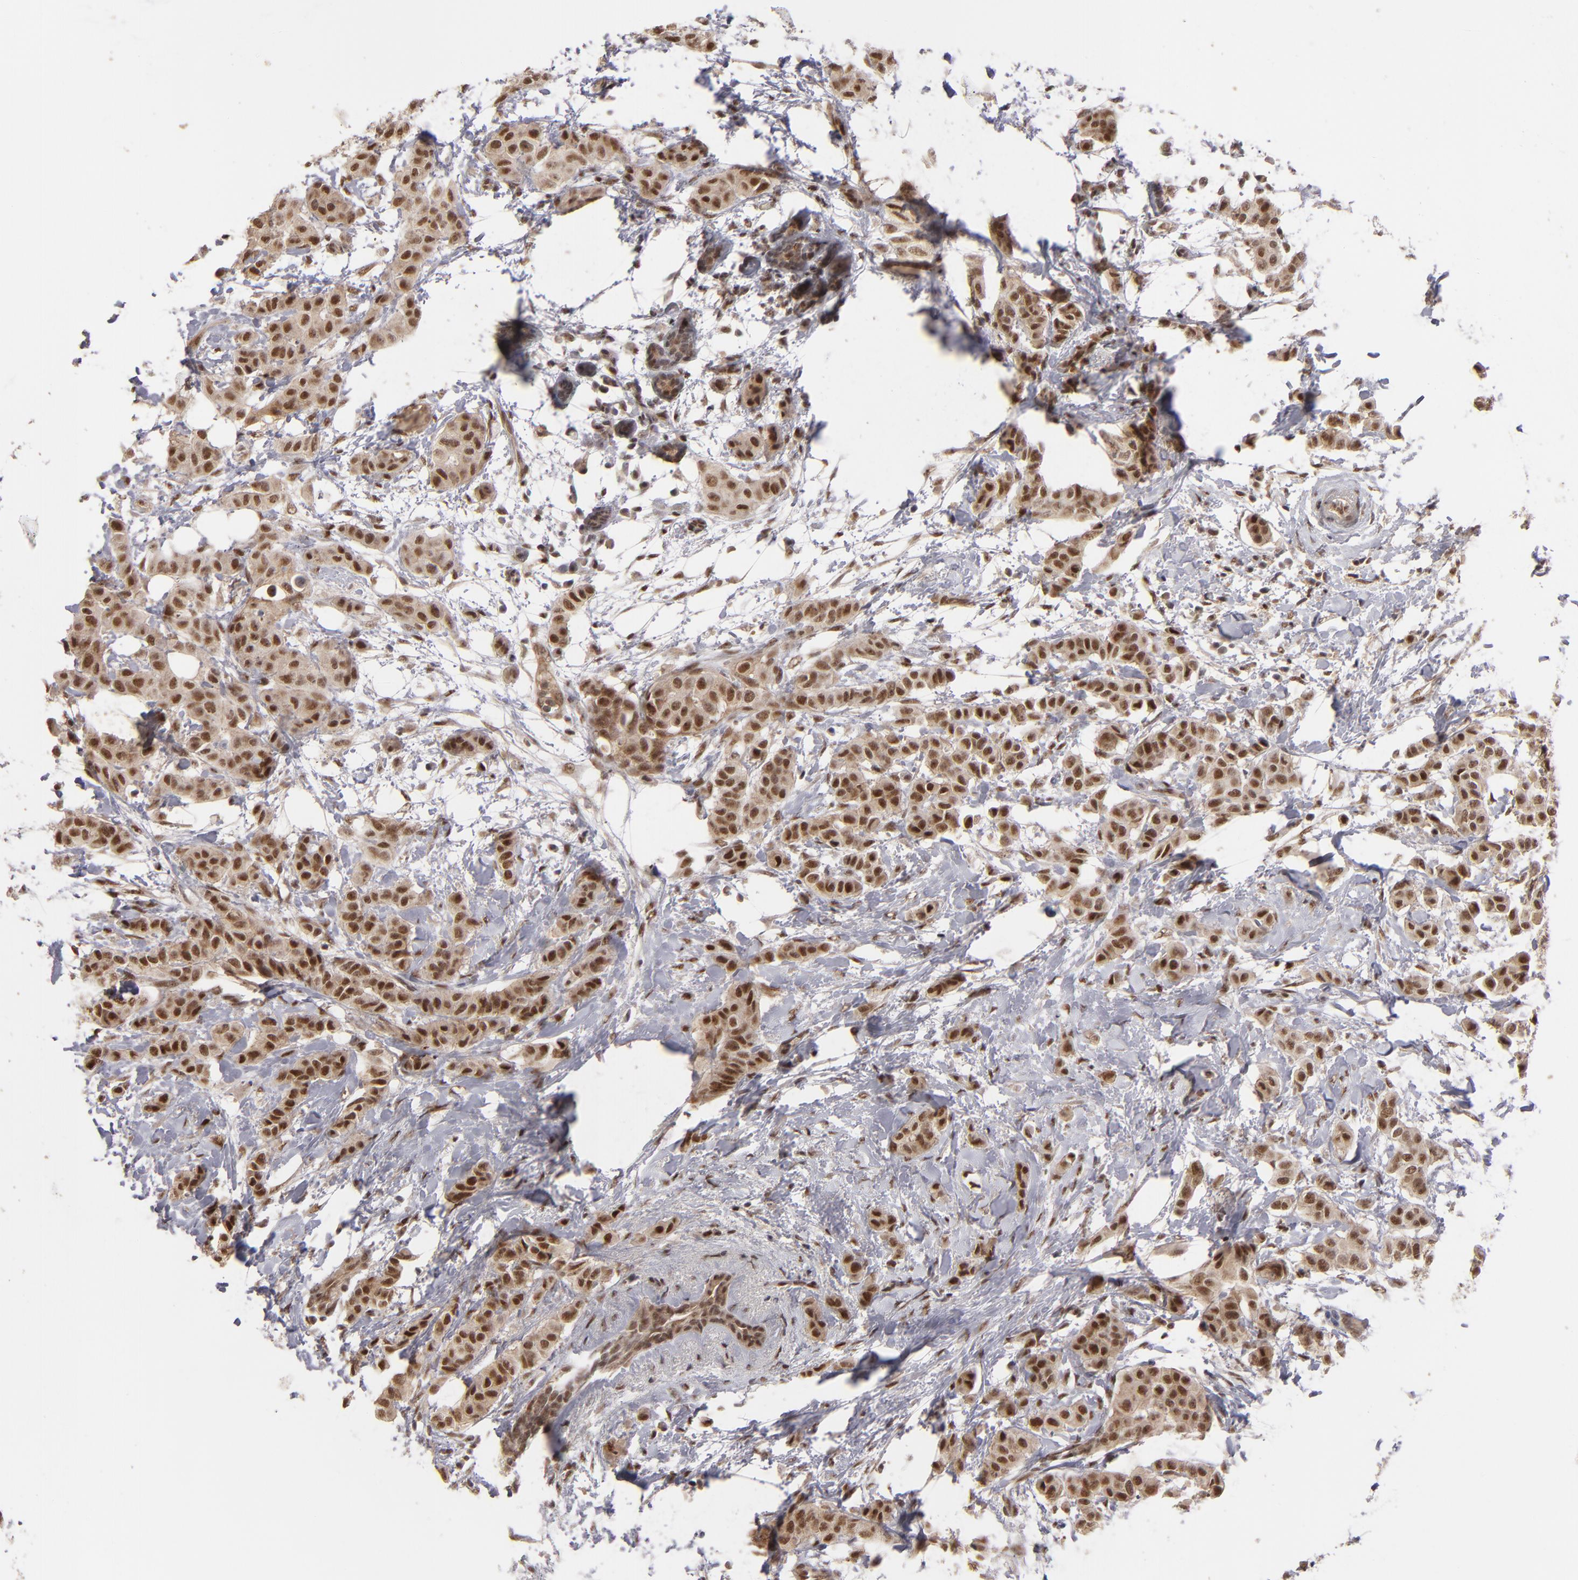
{"staining": {"intensity": "moderate", "quantity": ">75%", "location": "nuclear"}, "tissue": "breast cancer", "cell_type": "Tumor cells", "image_type": "cancer", "snomed": [{"axis": "morphology", "description": "Duct carcinoma"}, {"axis": "topography", "description": "Breast"}], "caption": "Moderate nuclear staining is identified in approximately >75% of tumor cells in infiltrating ductal carcinoma (breast).", "gene": "ZNF234", "patient": {"sex": "female", "age": 40}}